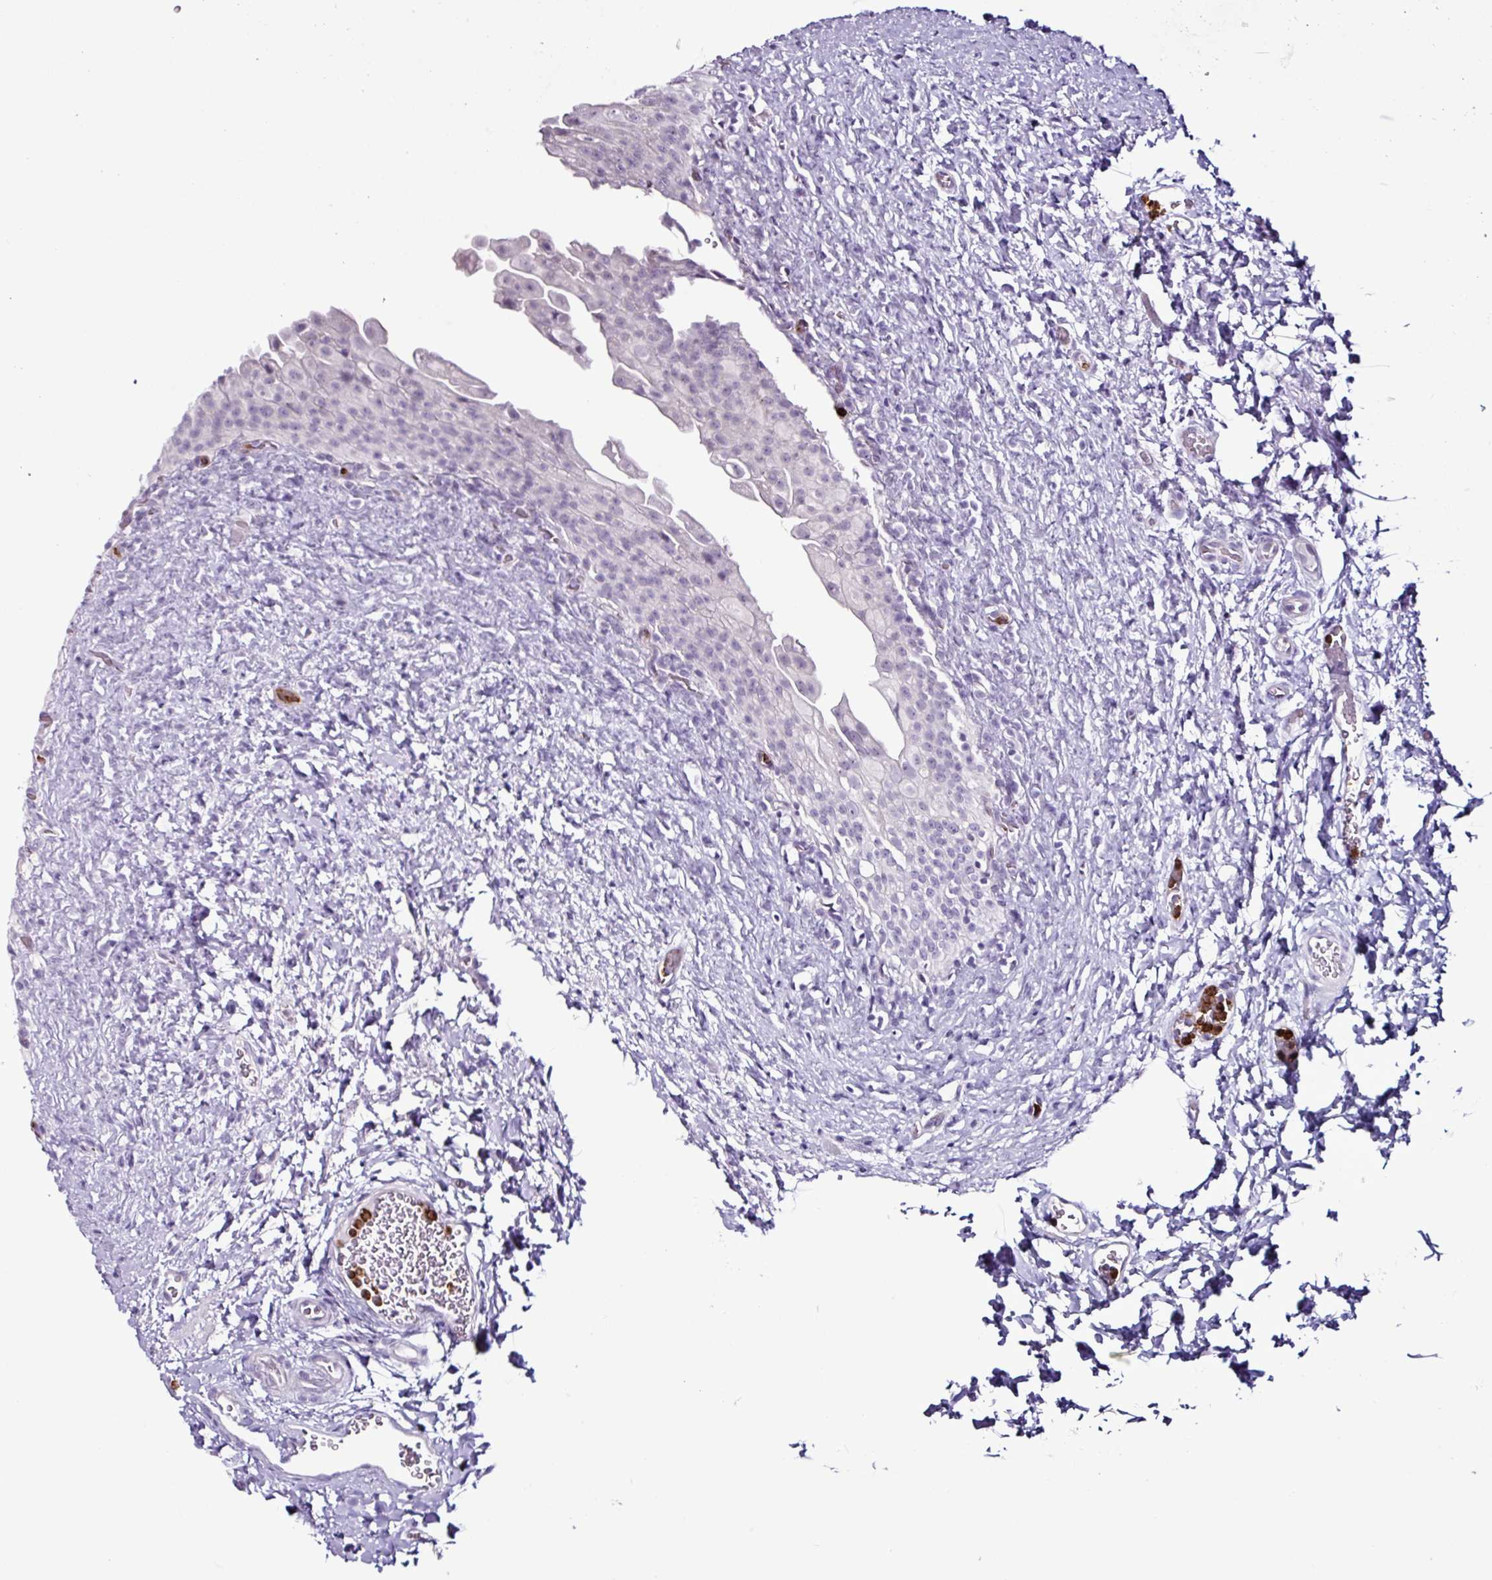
{"staining": {"intensity": "negative", "quantity": "none", "location": "none"}, "tissue": "urinary bladder", "cell_type": "Urothelial cells", "image_type": "normal", "snomed": [{"axis": "morphology", "description": "Normal tissue, NOS"}, {"axis": "topography", "description": "Urinary bladder"}], "caption": "This is an immunohistochemistry micrograph of benign urinary bladder. There is no expression in urothelial cells.", "gene": "TMEM178A", "patient": {"sex": "female", "age": 27}}